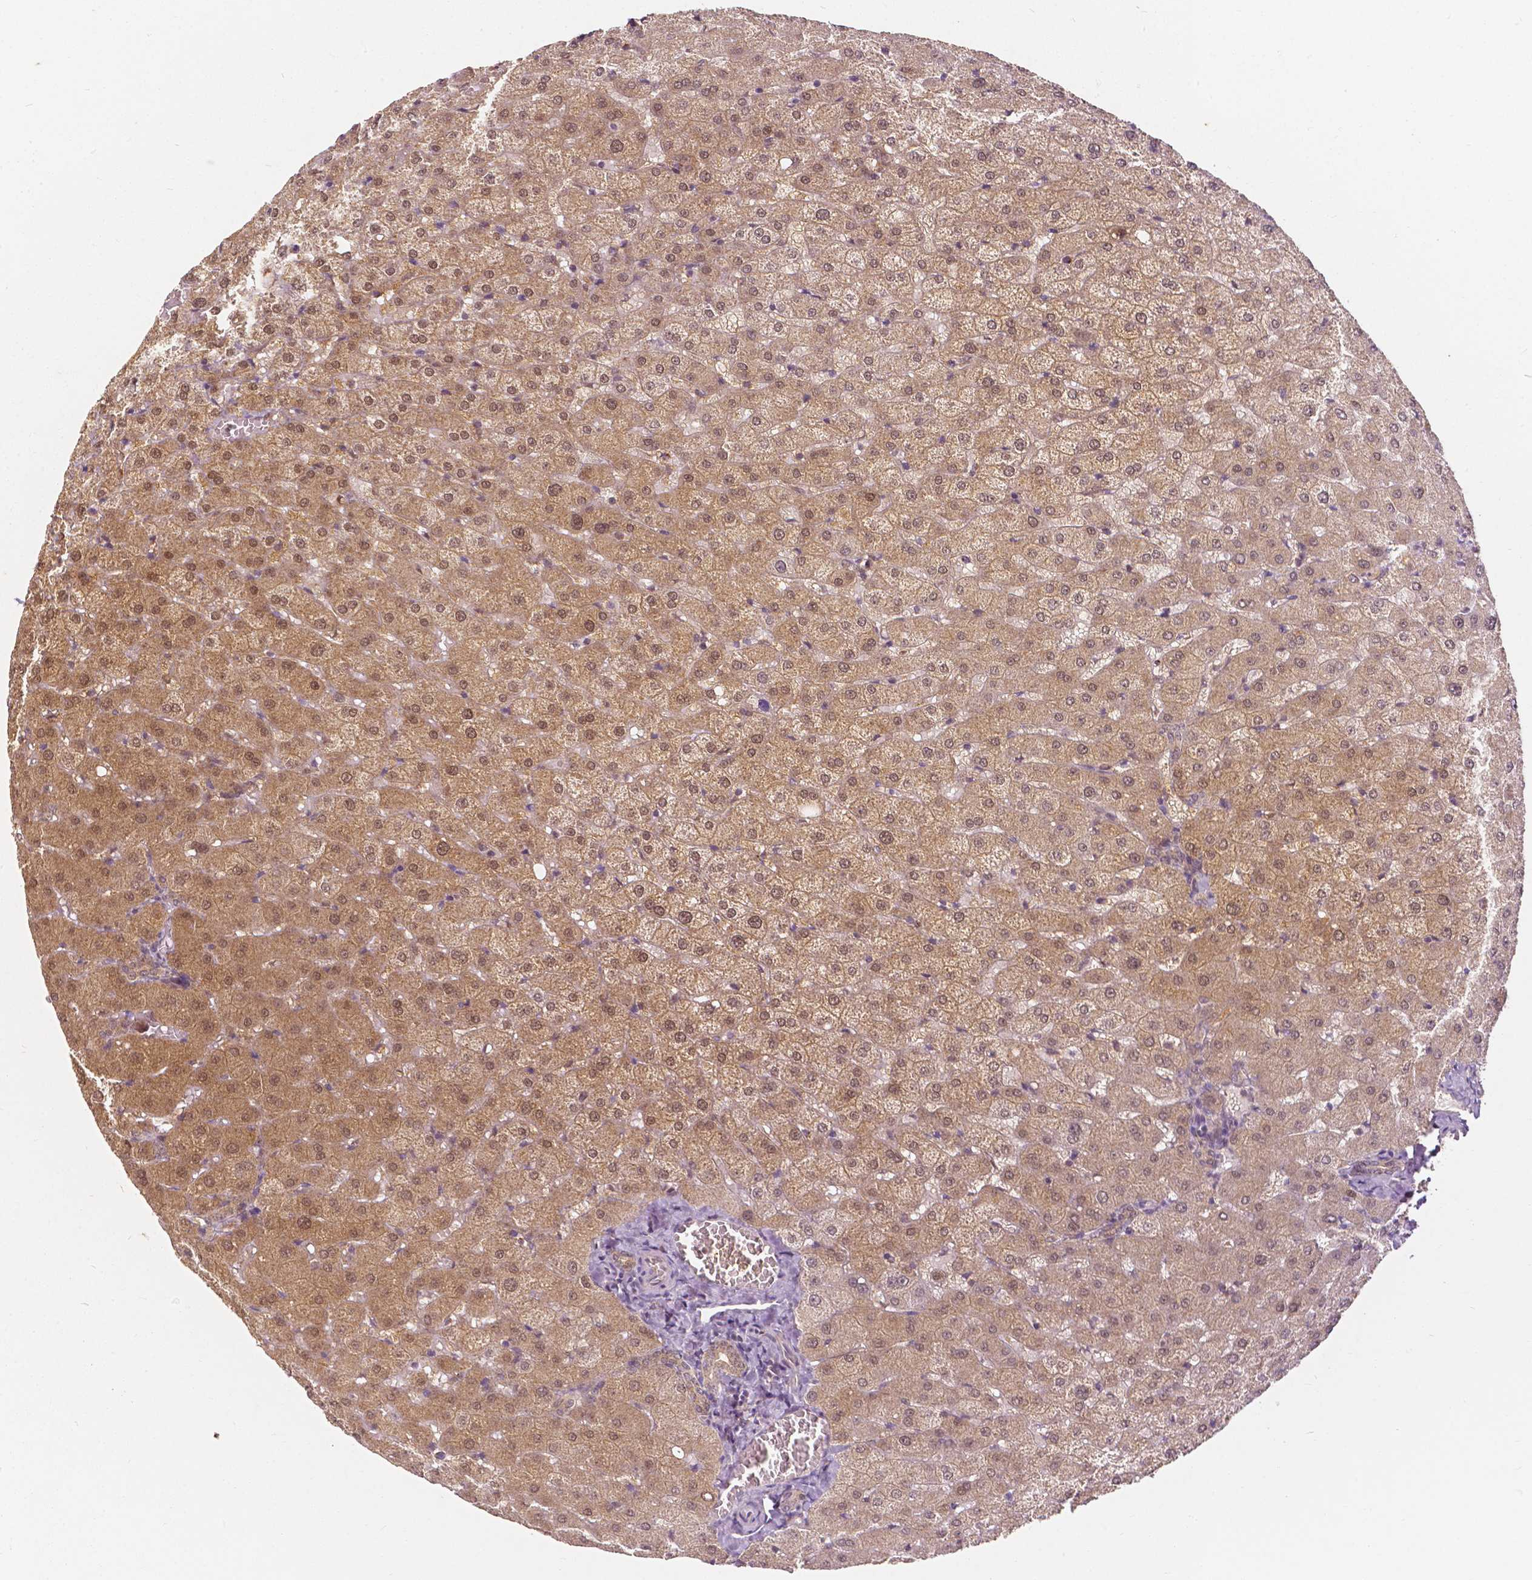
{"staining": {"intensity": "weak", "quantity": ">75%", "location": "cytoplasmic/membranous,nuclear"}, "tissue": "liver", "cell_type": "Cholangiocytes", "image_type": "normal", "snomed": [{"axis": "morphology", "description": "Normal tissue, NOS"}, {"axis": "topography", "description": "Liver"}], "caption": "Immunohistochemical staining of unremarkable liver shows weak cytoplasmic/membranous,nuclear protein positivity in approximately >75% of cholangiocytes.", "gene": "NAPRT", "patient": {"sex": "female", "age": 50}}